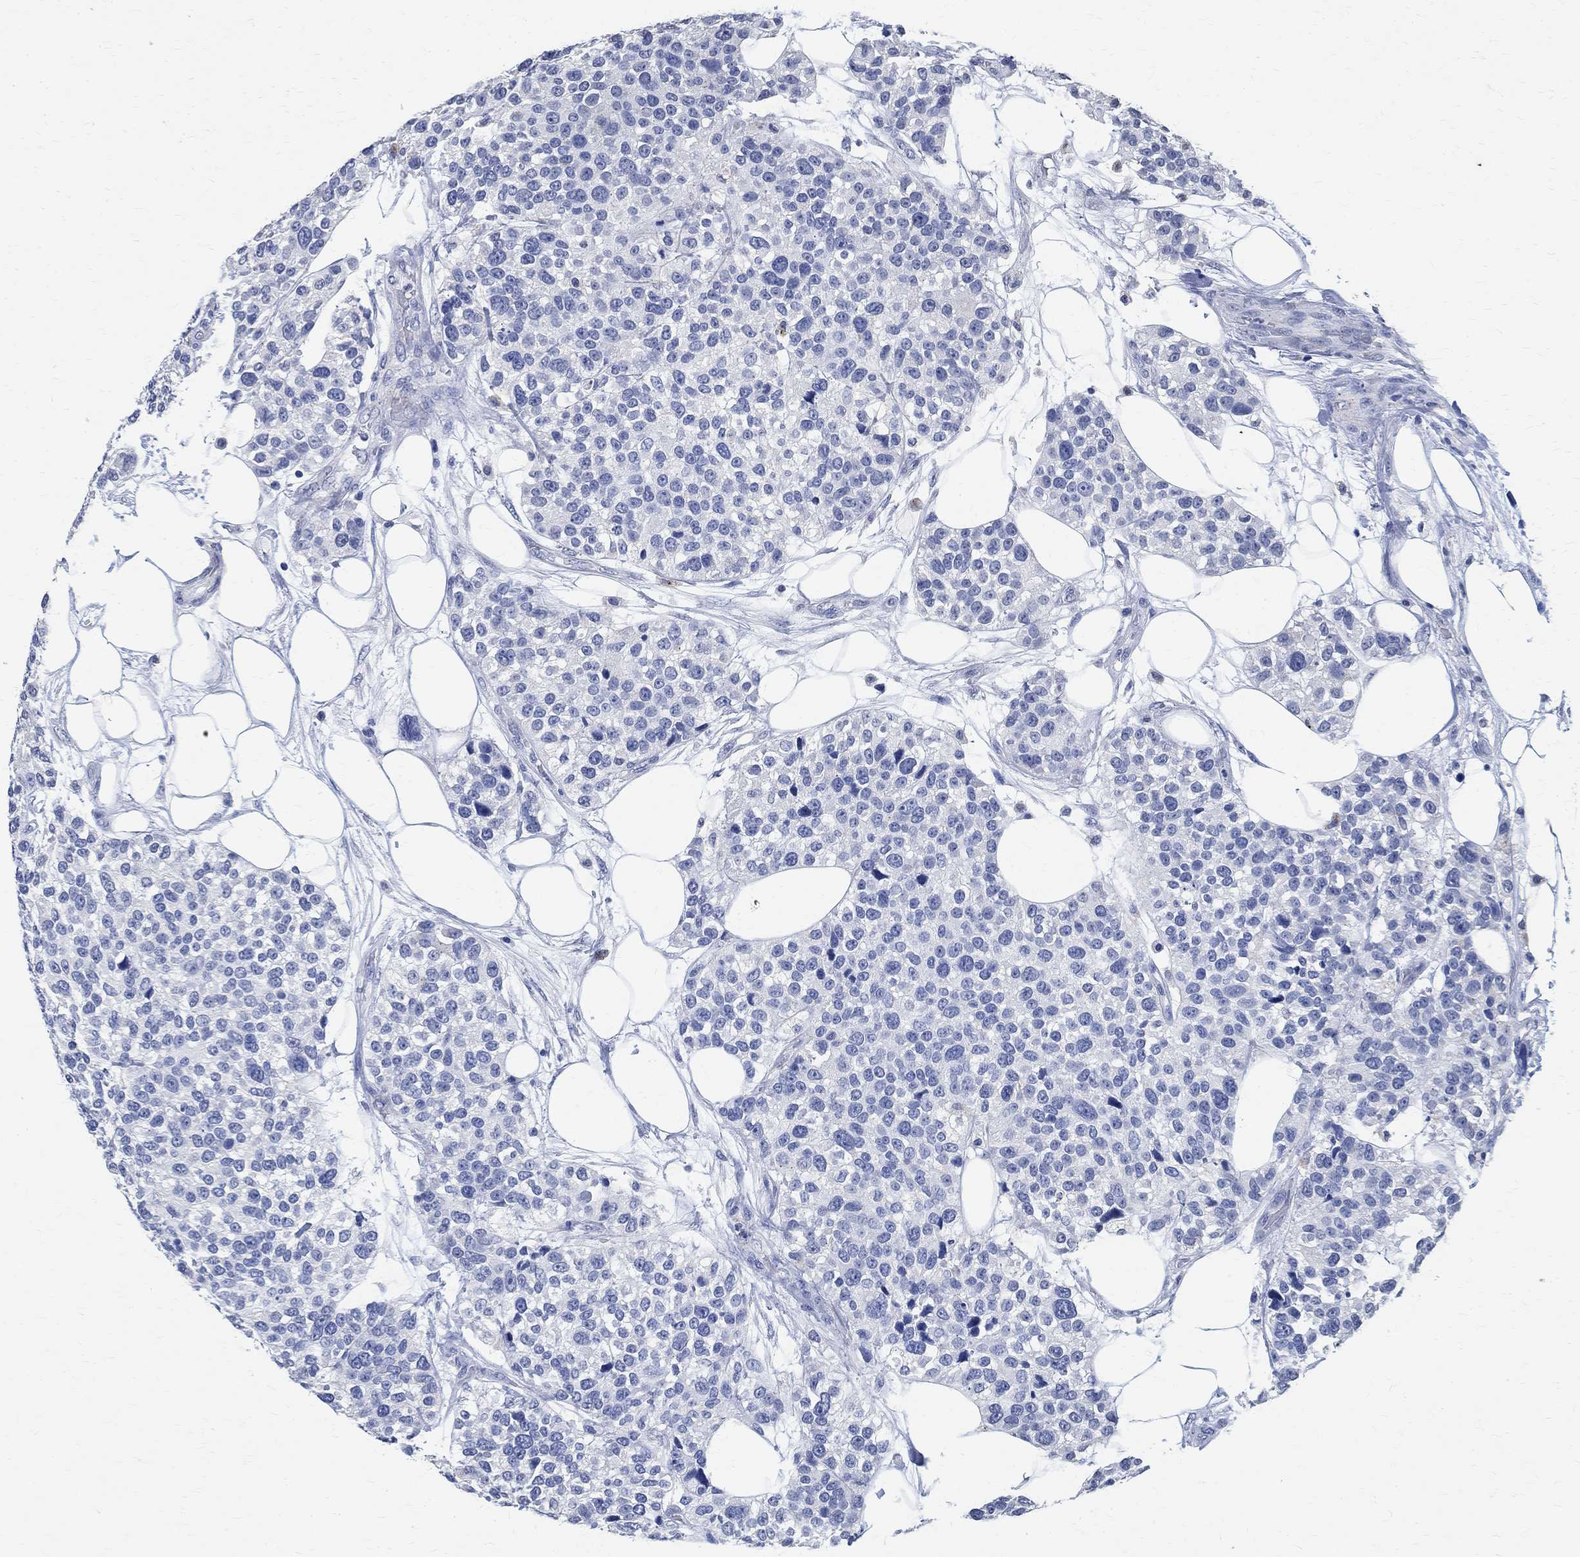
{"staining": {"intensity": "negative", "quantity": "none", "location": "none"}, "tissue": "urothelial cancer", "cell_type": "Tumor cells", "image_type": "cancer", "snomed": [{"axis": "morphology", "description": "Urothelial carcinoma, High grade"}, {"axis": "topography", "description": "Urinary bladder"}], "caption": "This photomicrograph is of urothelial cancer stained with immunohistochemistry to label a protein in brown with the nuclei are counter-stained blue. There is no positivity in tumor cells.", "gene": "TMEM221", "patient": {"sex": "male", "age": 77}}